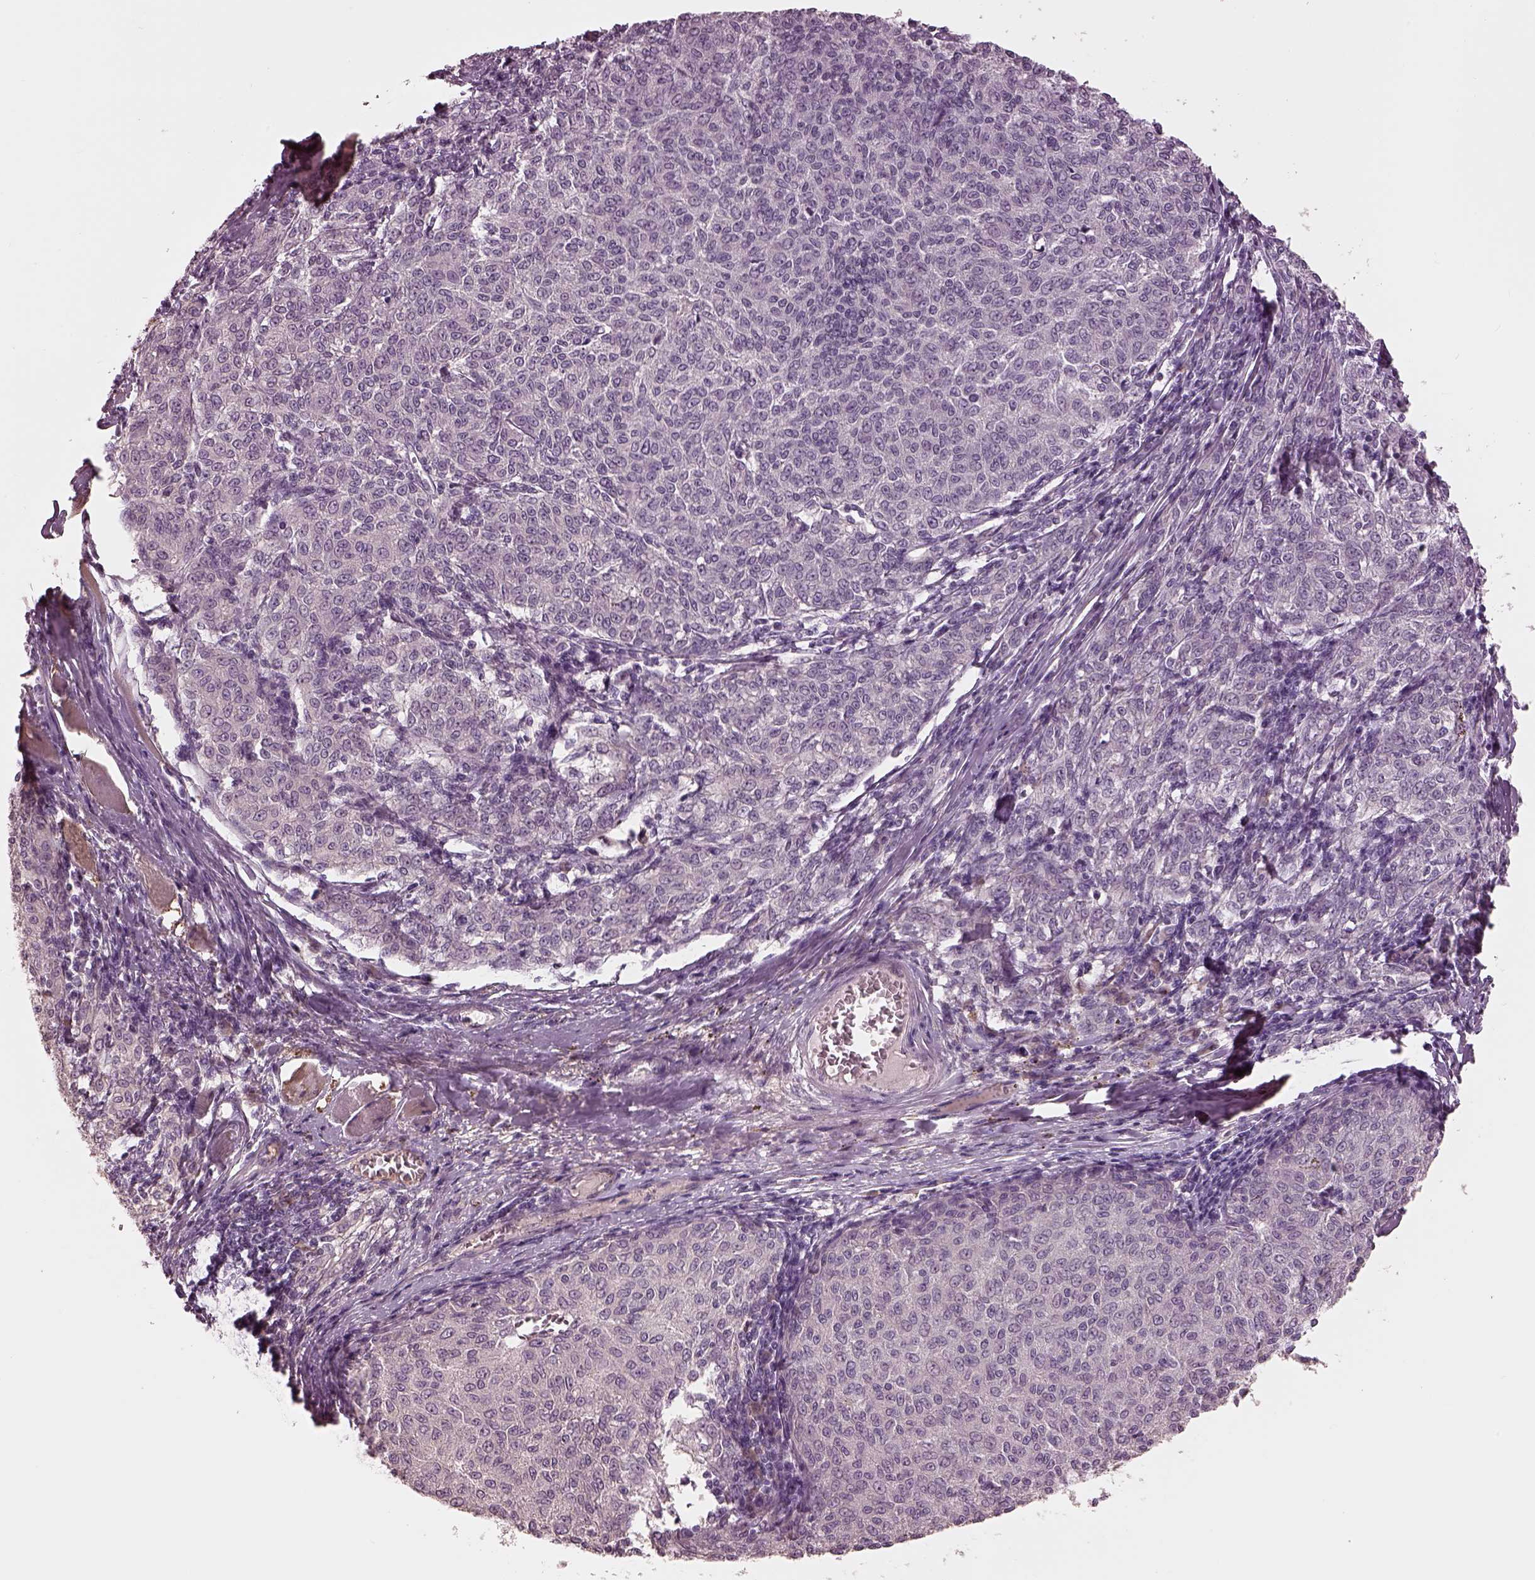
{"staining": {"intensity": "negative", "quantity": "none", "location": "none"}, "tissue": "melanoma", "cell_type": "Tumor cells", "image_type": "cancer", "snomed": [{"axis": "morphology", "description": "Malignant melanoma, NOS"}, {"axis": "topography", "description": "Skin"}], "caption": "High magnification brightfield microscopy of melanoma stained with DAB (brown) and counterstained with hematoxylin (blue): tumor cells show no significant positivity.", "gene": "MIA", "patient": {"sex": "female", "age": 72}}